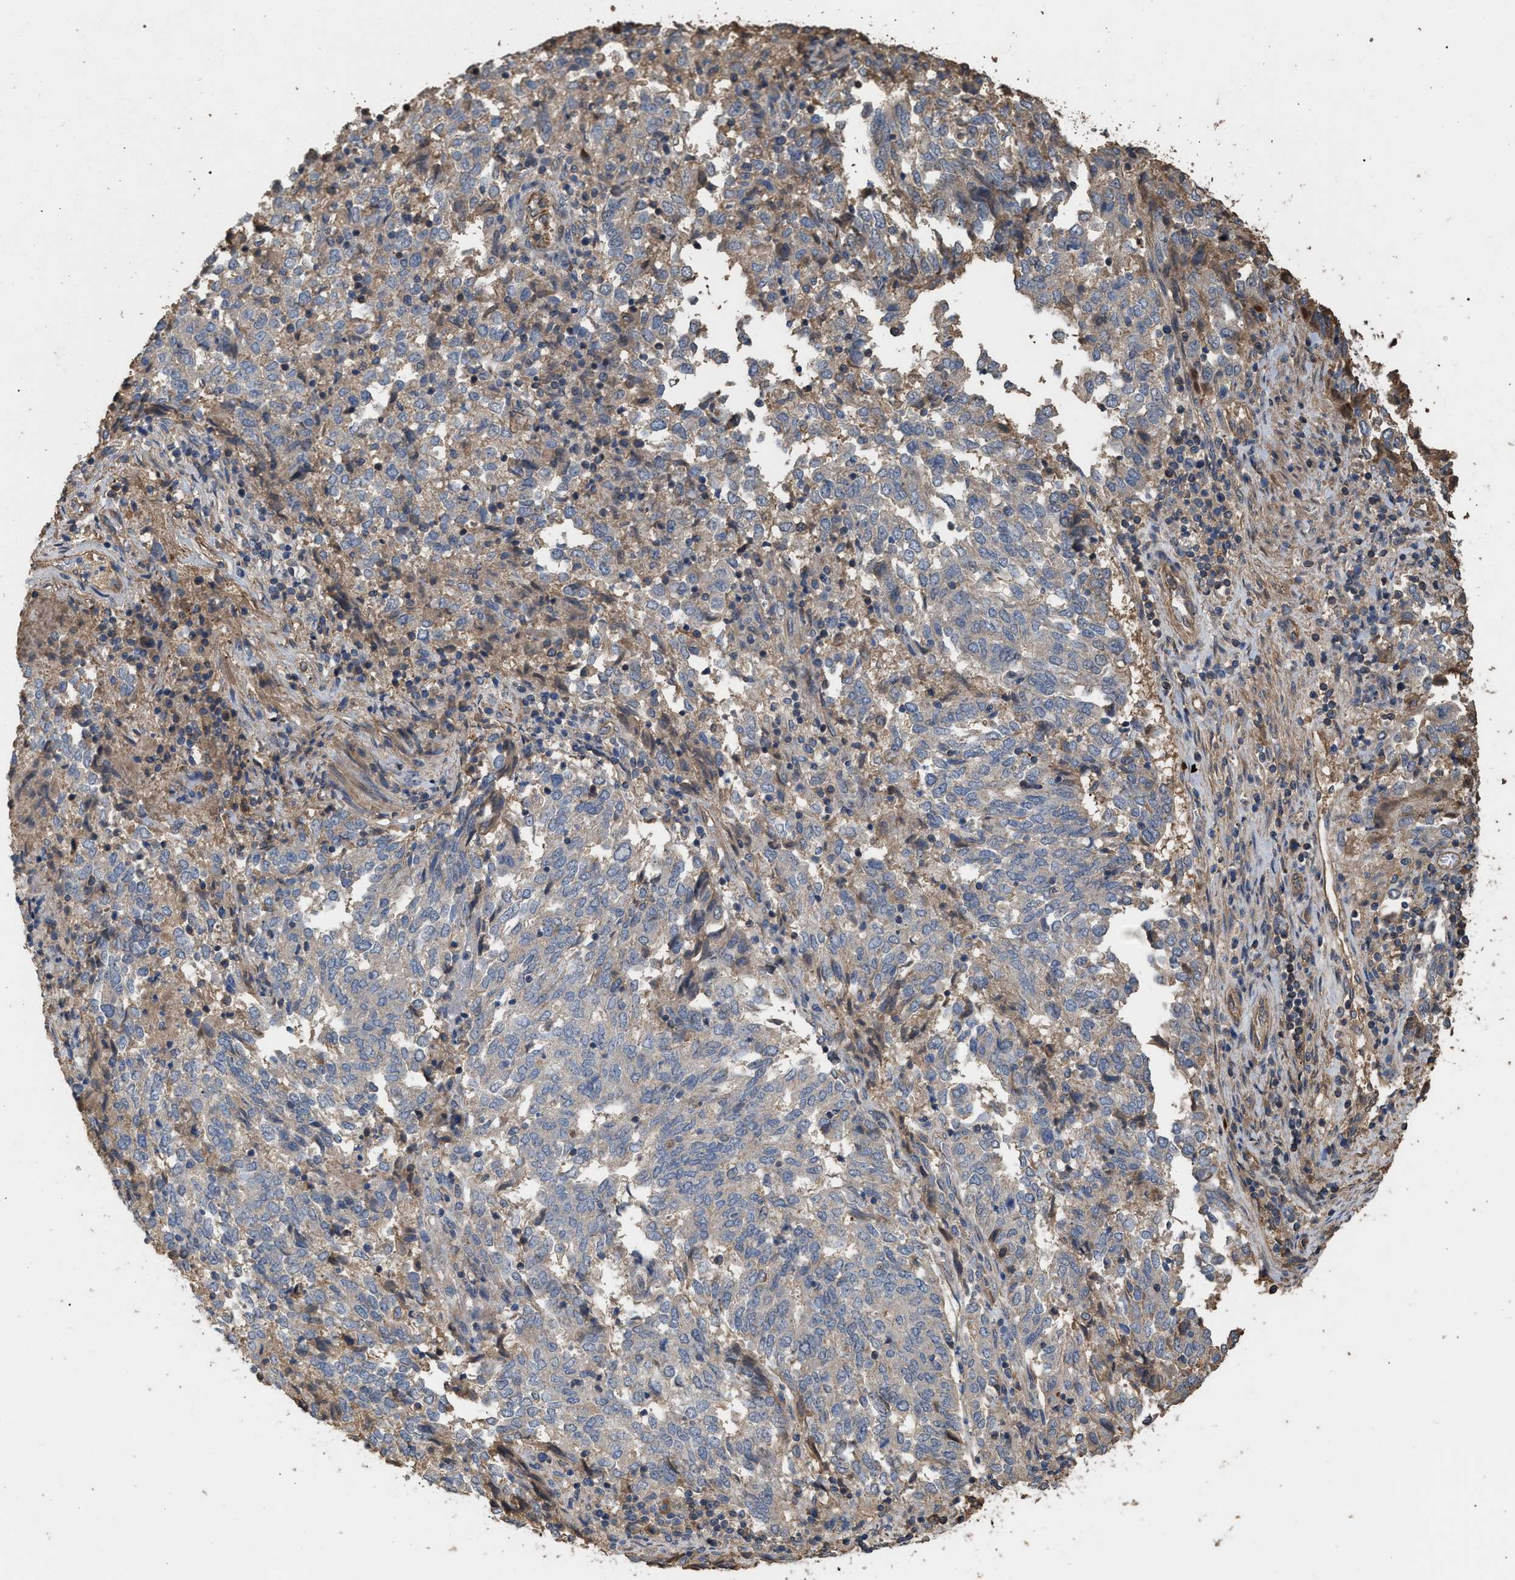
{"staining": {"intensity": "negative", "quantity": "none", "location": "none"}, "tissue": "endometrial cancer", "cell_type": "Tumor cells", "image_type": "cancer", "snomed": [{"axis": "morphology", "description": "Adenocarcinoma, NOS"}, {"axis": "topography", "description": "Endometrium"}], "caption": "A high-resolution micrograph shows IHC staining of endometrial adenocarcinoma, which exhibits no significant staining in tumor cells.", "gene": "HTRA3", "patient": {"sex": "female", "age": 80}}